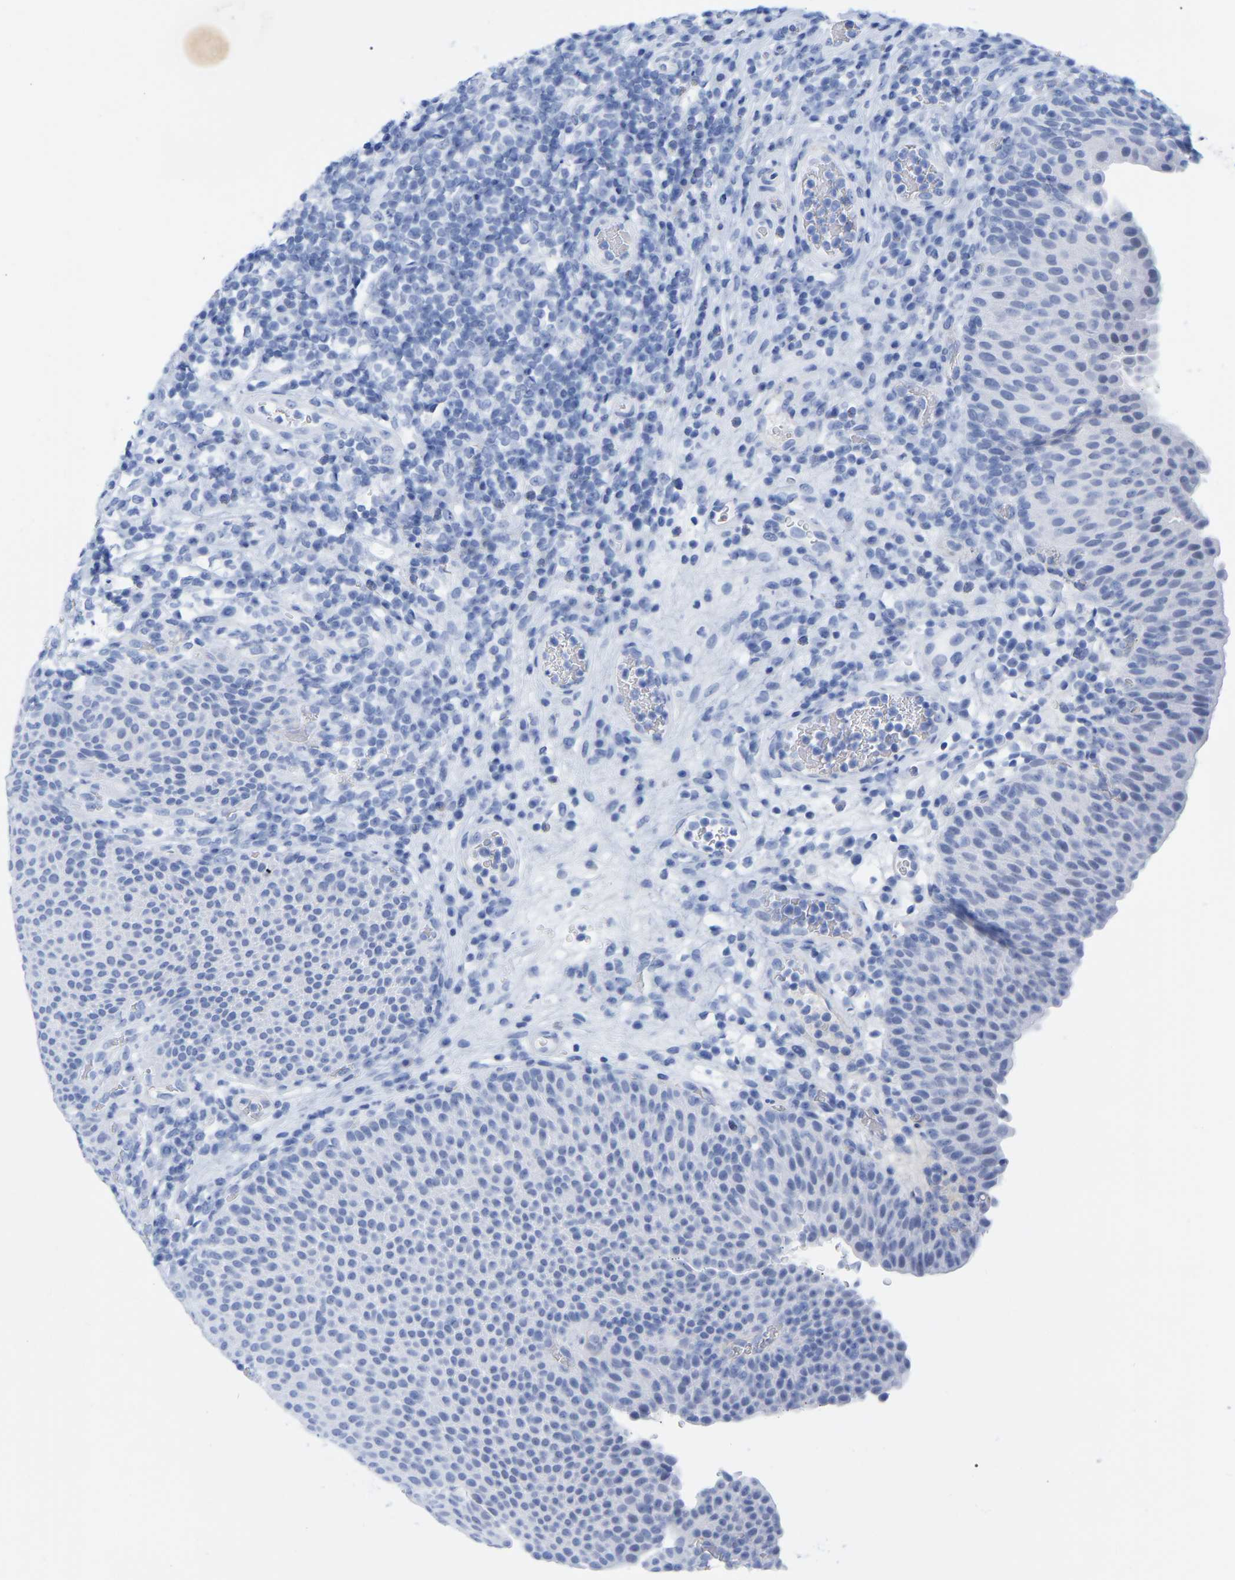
{"staining": {"intensity": "negative", "quantity": "none", "location": "none"}, "tissue": "urothelial cancer", "cell_type": "Tumor cells", "image_type": "cancer", "snomed": [{"axis": "morphology", "description": "Urothelial carcinoma, High grade"}, {"axis": "topography", "description": "Urinary bladder"}], "caption": "The image exhibits no staining of tumor cells in urothelial carcinoma (high-grade).", "gene": "HAPLN1", "patient": {"sex": "male", "age": 74}}